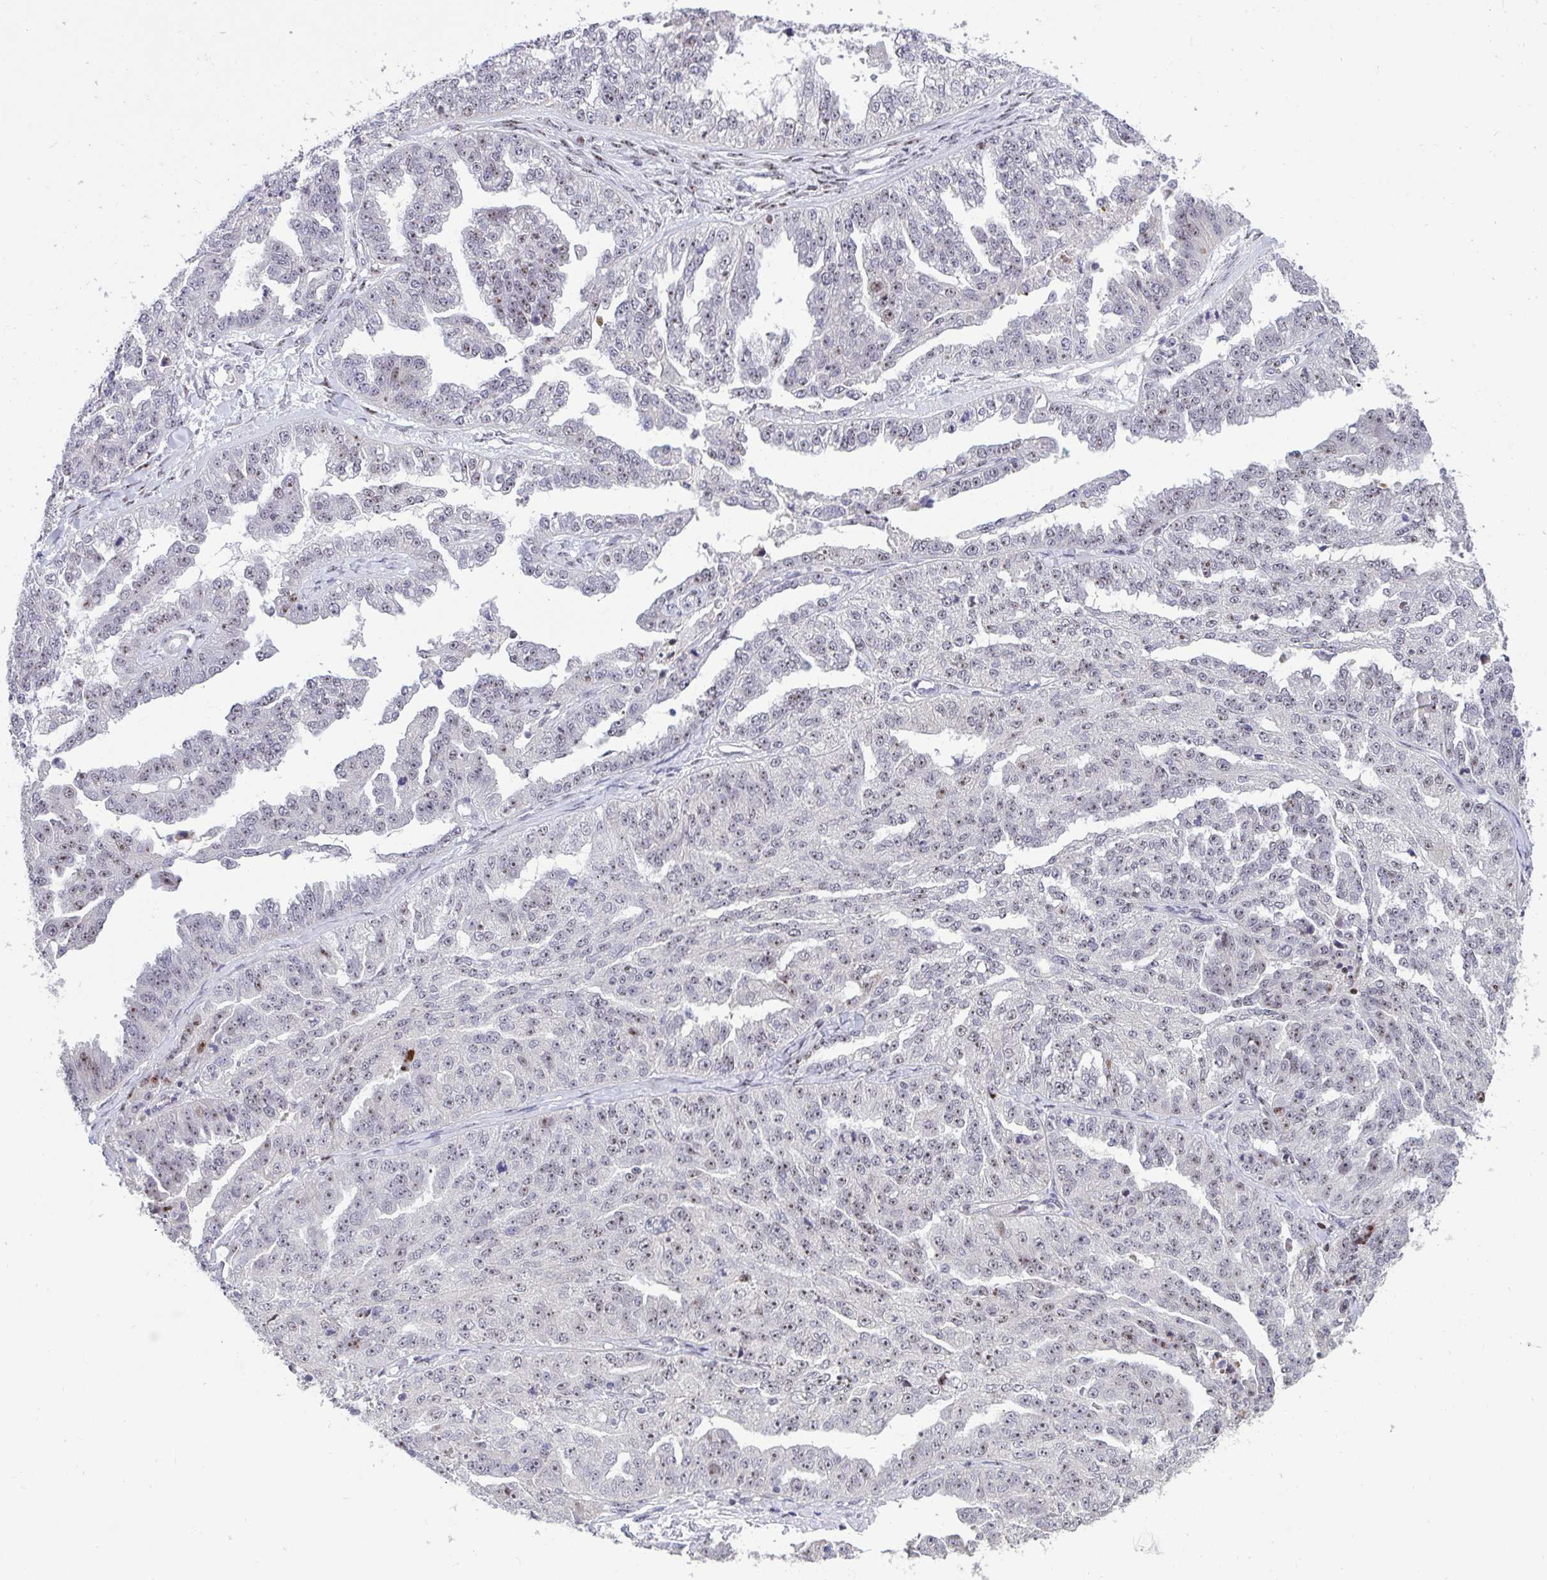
{"staining": {"intensity": "weak", "quantity": "25%-75%", "location": "nuclear"}, "tissue": "ovarian cancer", "cell_type": "Tumor cells", "image_type": "cancer", "snomed": [{"axis": "morphology", "description": "Cystadenocarcinoma, serous, NOS"}, {"axis": "topography", "description": "Ovary"}], "caption": "A histopathology image of ovarian cancer stained for a protein demonstrates weak nuclear brown staining in tumor cells.", "gene": "PLPPR3", "patient": {"sex": "female", "age": 58}}